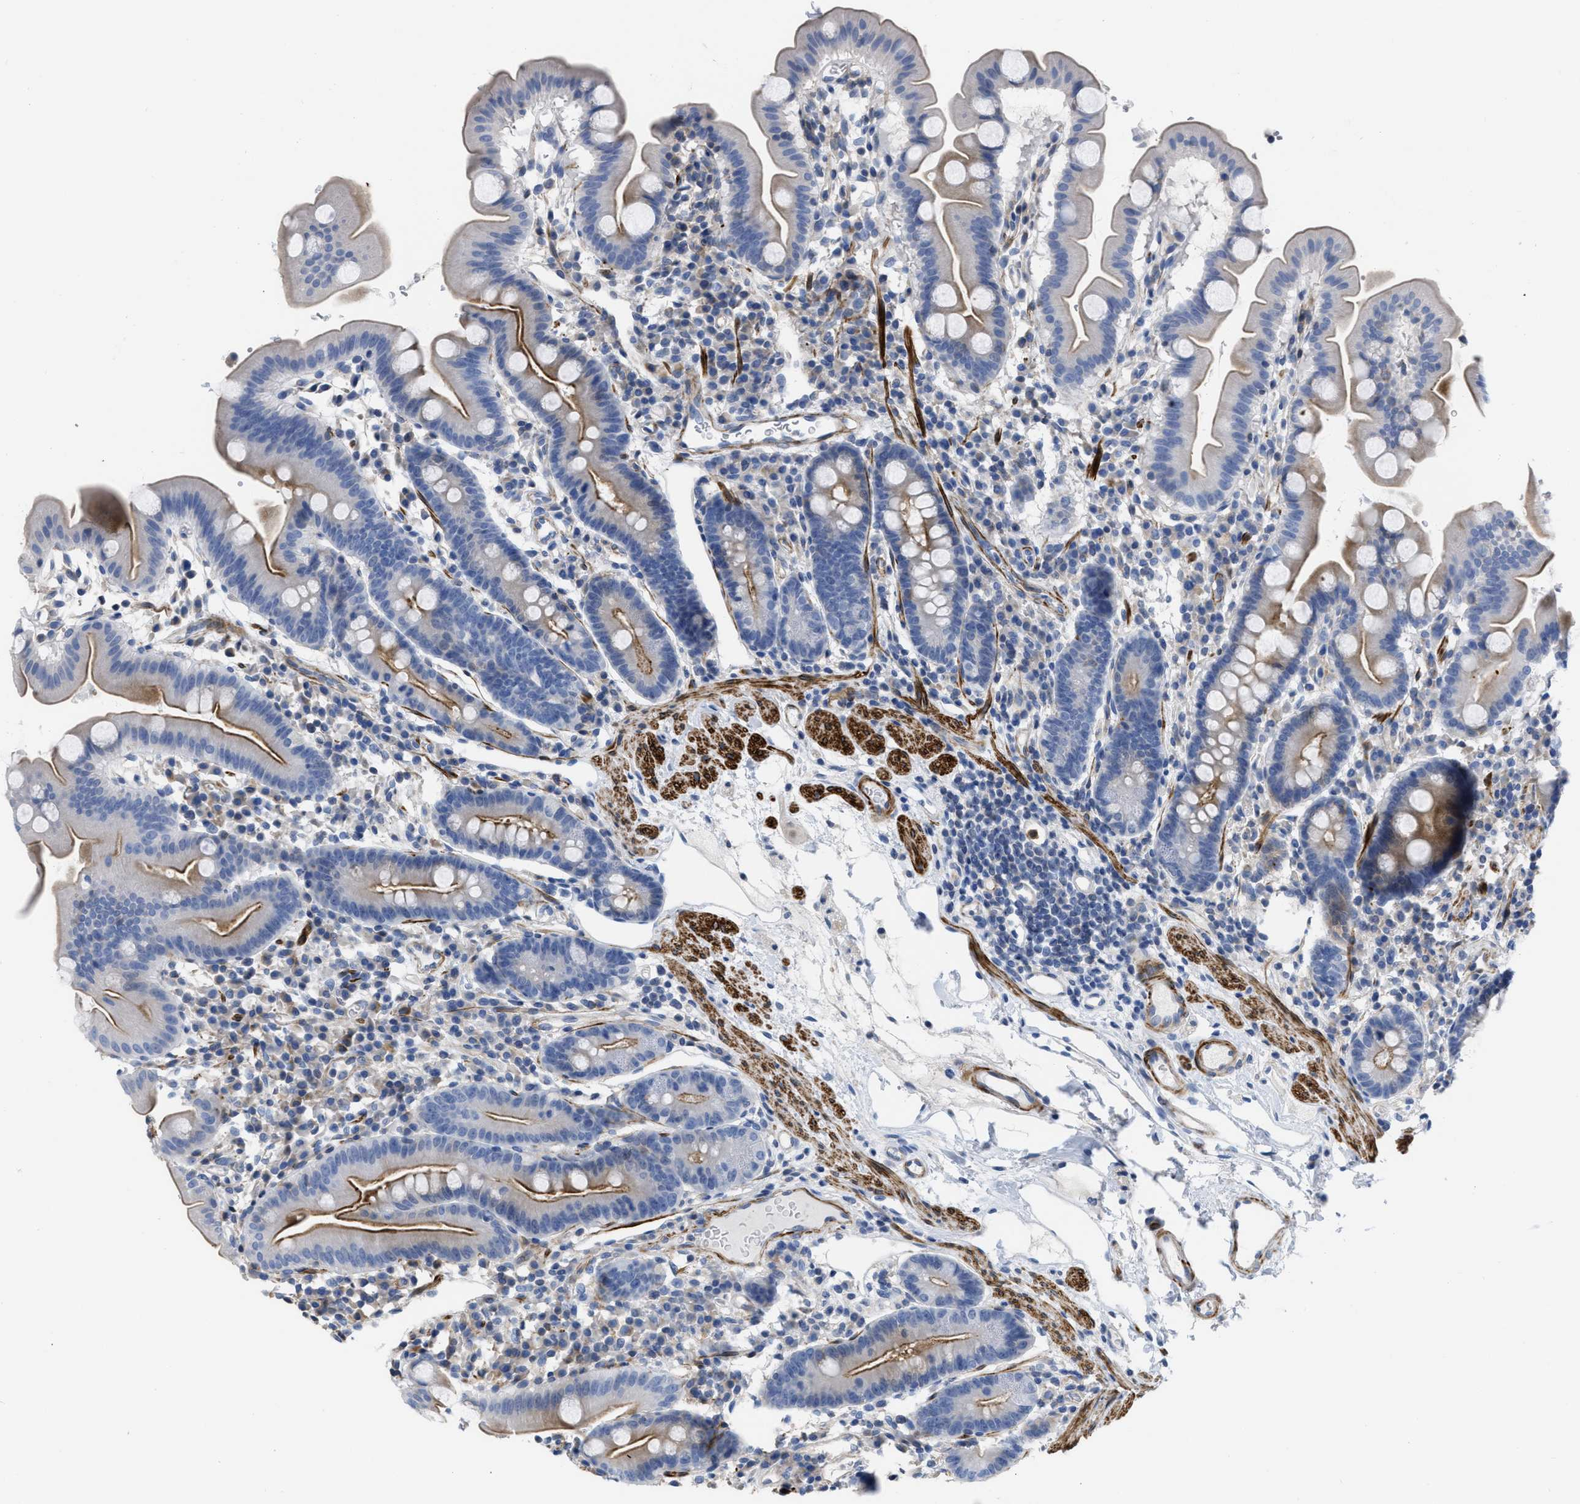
{"staining": {"intensity": "moderate", "quantity": "<25%", "location": "cytoplasmic/membranous"}, "tissue": "duodenum", "cell_type": "Glandular cells", "image_type": "normal", "snomed": [{"axis": "morphology", "description": "Normal tissue, NOS"}, {"axis": "topography", "description": "Duodenum"}], "caption": "About <25% of glandular cells in normal duodenum show moderate cytoplasmic/membranous protein positivity as visualized by brown immunohistochemical staining.", "gene": "PRMT2", "patient": {"sex": "male", "age": 50}}